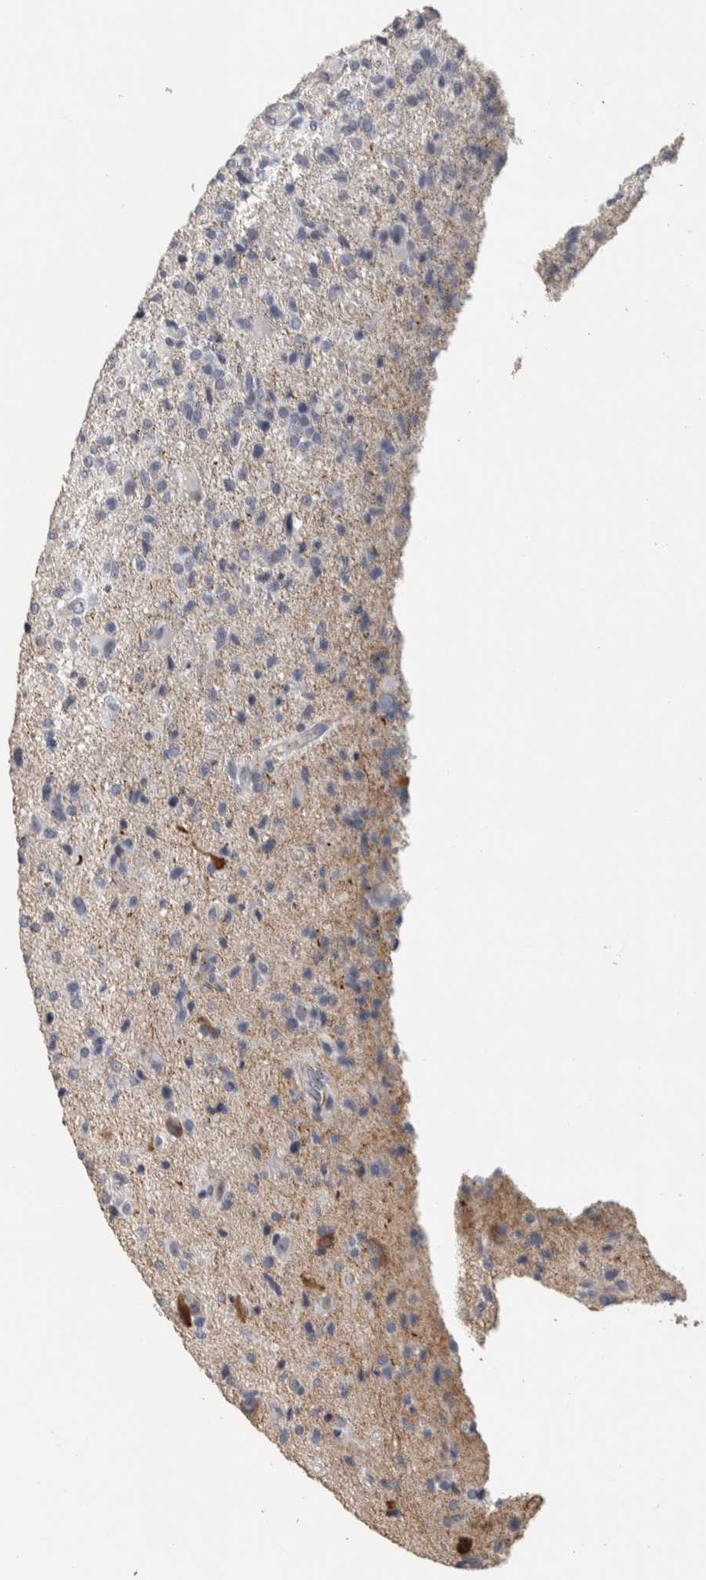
{"staining": {"intensity": "weak", "quantity": "<25%", "location": "cytoplasmic/membranous"}, "tissue": "glioma", "cell_type": "Tumor cells", "image_type": "cancer", "snomed": [{"axis": "morphology", "description": "Glioma, malignant, High grade"}, {"axis": "topography", "description": "Brain"}], "caption": "DAB immunohistochemical staining of human glioma displays no significant staining in tumor cells. (DAB immunohistochemistry (IHC), high magnification).", "gene": "DCAF10", "patient": {"sex": "male", "age": 72}}